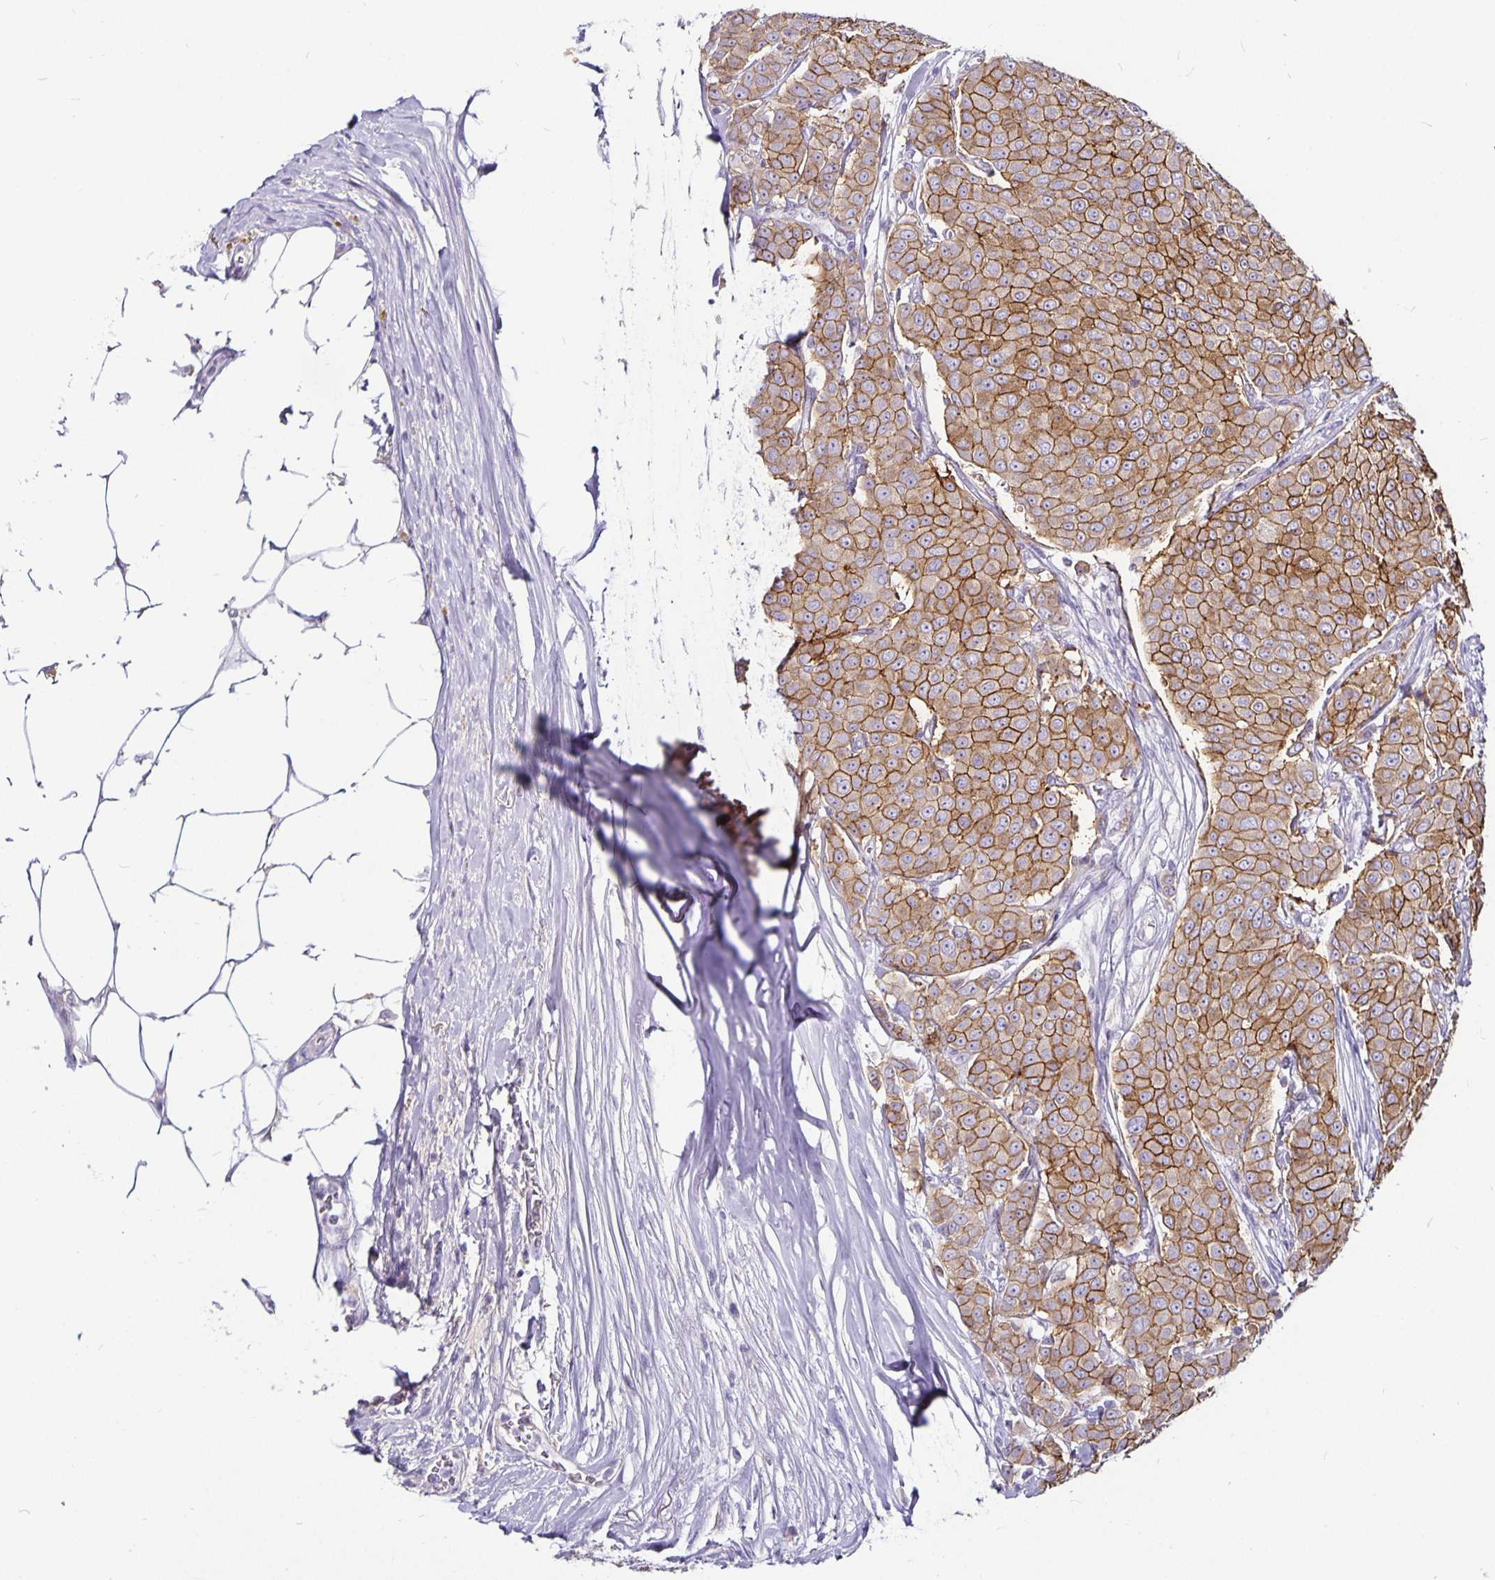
{"staining": {"intensity": "moderate", "quantity": ">75%", "location": "cytoplasmic/membranous"}, "tissue": "breast cancer", "cell_type": "Tumor cells", "image_type": "cancer", "snomed": [{"axis": "morphology", "description": "Duct carcinoma"}, {"axis": "topography", "description": "Breast"}], "caption": "This photomicrograph reveals IHC staining of human breast intraductal carcinoma, with medium moderate cytoplasmic/membranous expression in about >75% of tumor cells.", "gene": "CA12", "patient": {"sex": "female", "age": 91}}